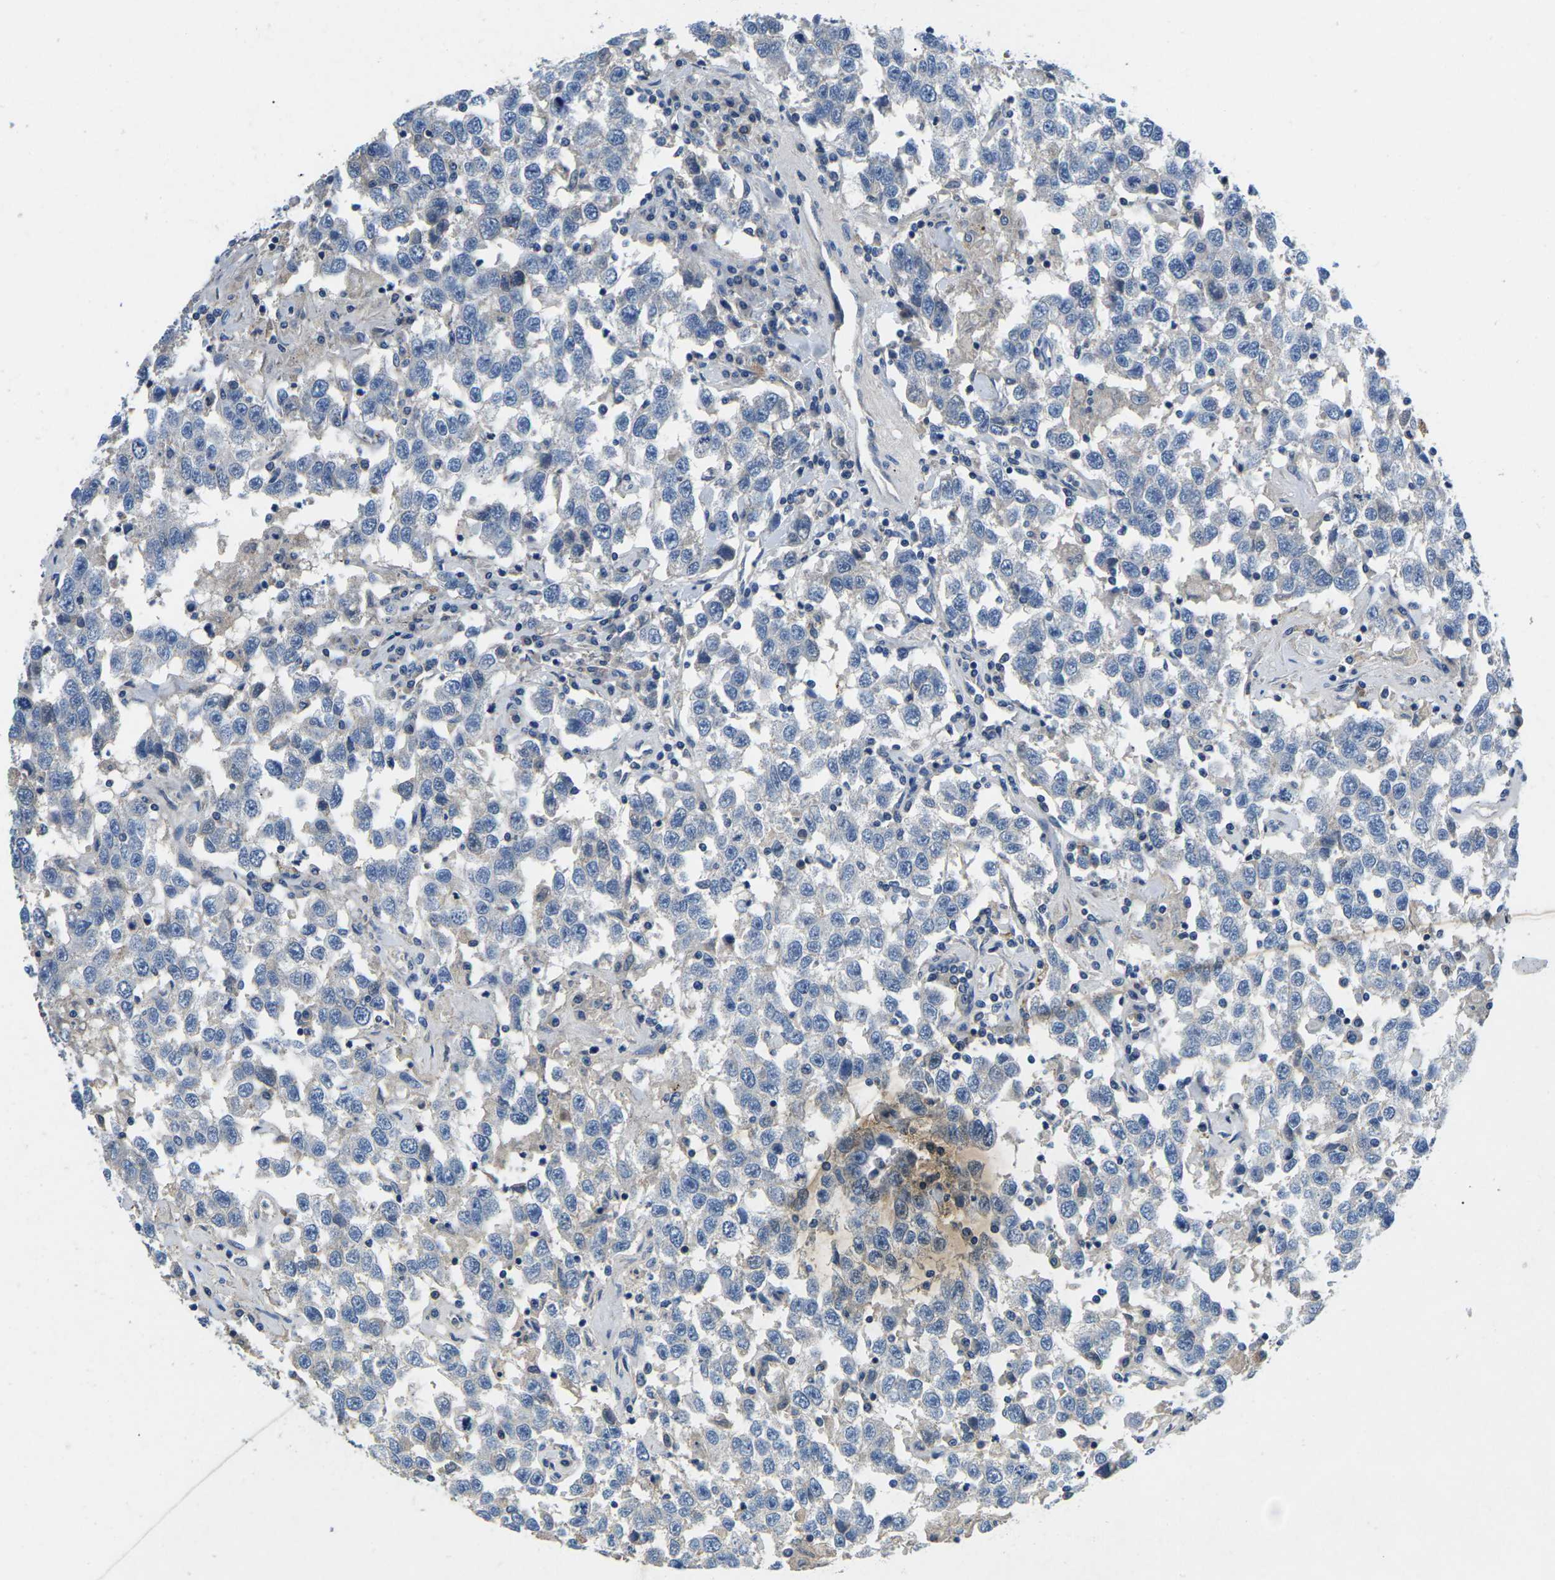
{"staining": {"intensity": "negative", "quantity": "none", "location": "none"}, "tissue": "testis cancer", "cell_type": "Tumor cells", "image_type": "cancer", "snomed": [{"axis": "morphology", "description": "Seminoma, NOS"}, {"axis": "topography", "description": "Testis"}], "caption": "DAB immunohistochemical staining of testis cancer (seminoma) reveals no significant staining in tumor cells. (DAB (3,3'-diaminobenzidine) IHC, high magnification).", "gene": "PDCD6IP", "patient": {"sex": "male", "age": 41}}